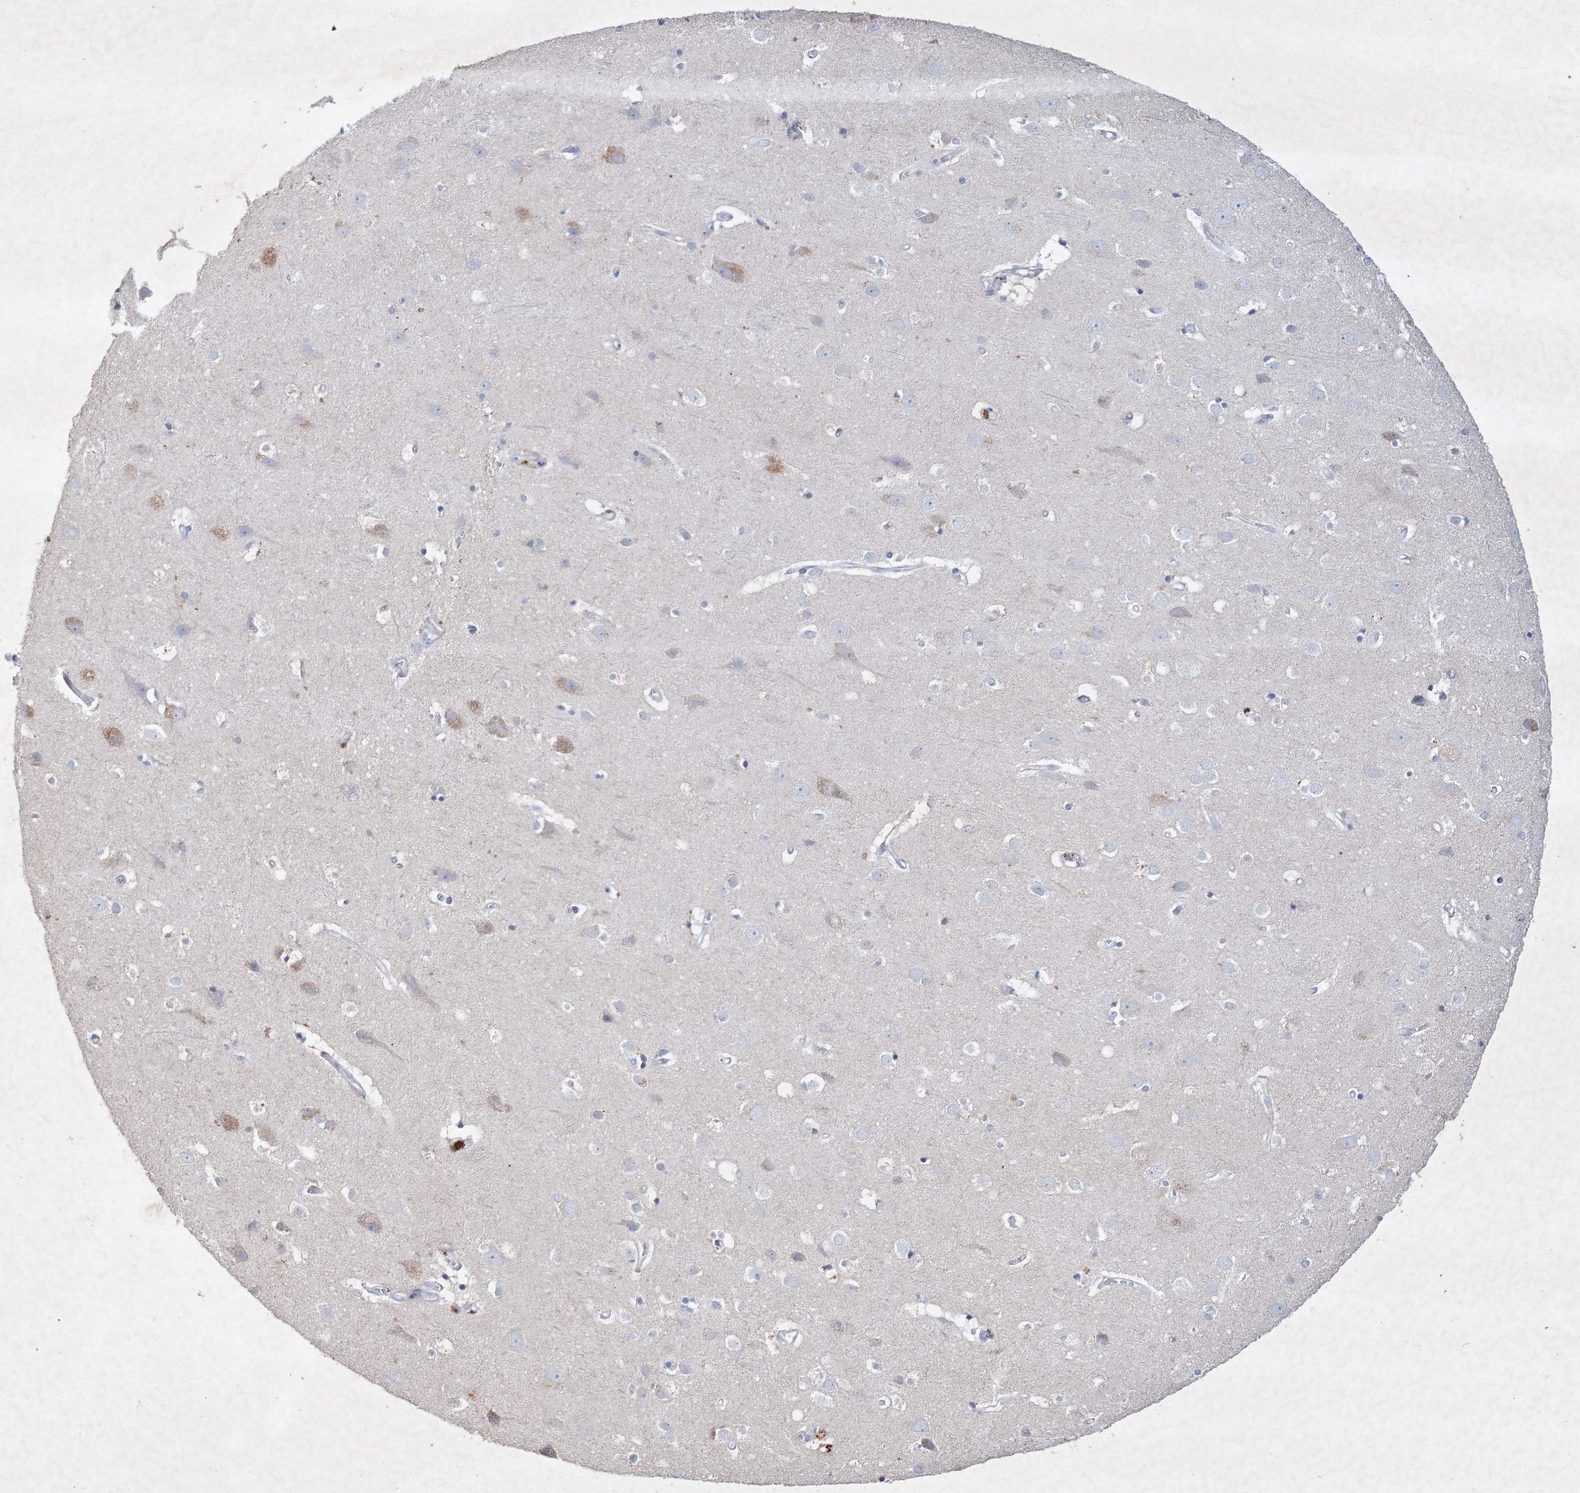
{"staining": {"intensity": "negative", "quantity": "none", "location": "none"}, "tissue": "cerebral cortex", "cell_type": "Endothelial cells", "image_type": "normal", "snomed": [{"axis": "morphology", "description": "Normal tissue, NOS"}, {"axis": "topography", "description": "Cerebral cortex"}], "caption": "Image shows no significant protein staining in endothelial cells of normal cerebral cortex.", "gene": "CXXC4", "patient": {"sex": "male", "age": 54}}